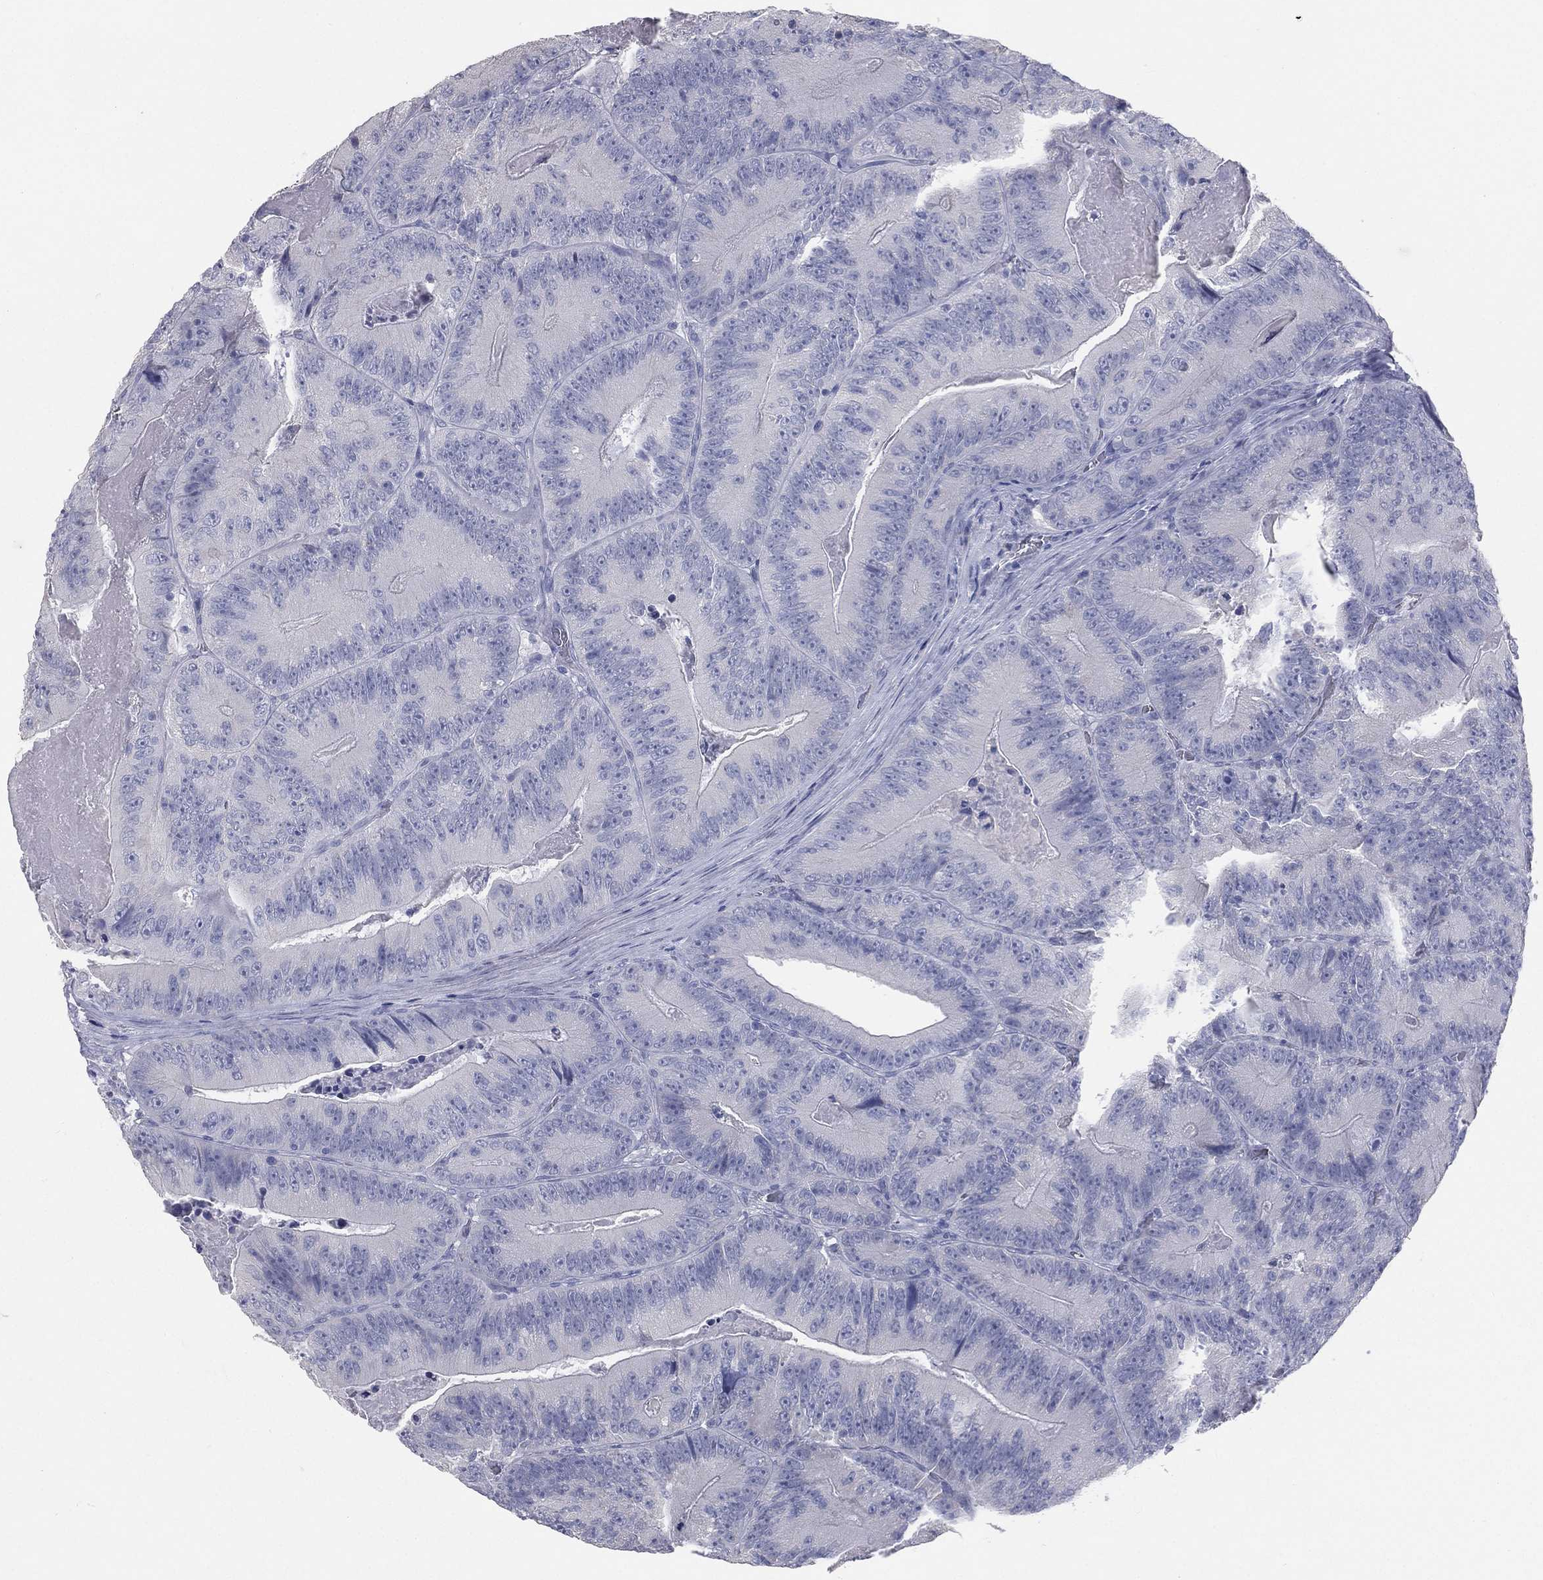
{"staining": {"intensity": "negative", "quantity": "none", "location": "none"}, "tissue": "colorectal cancer", "cell_type": "Tumor cells", "image_type": "cancer", "snomed": [{"axis": "morphology", "description": "Adenocarcinoma, NOS"}, {"axis": "topography", "description": "Colon"}], "caption": "Immunohistochemistry micrograph of neoplastic tissue: colorectal adenocarcinoma stained with DAB displays no significant protein expression in tumor cells. (DAB immunohistochemistry (IHC) with hematoxylin counter stain).", "gene": "STK31", "patient": {"sex": "female", "age": 86}}